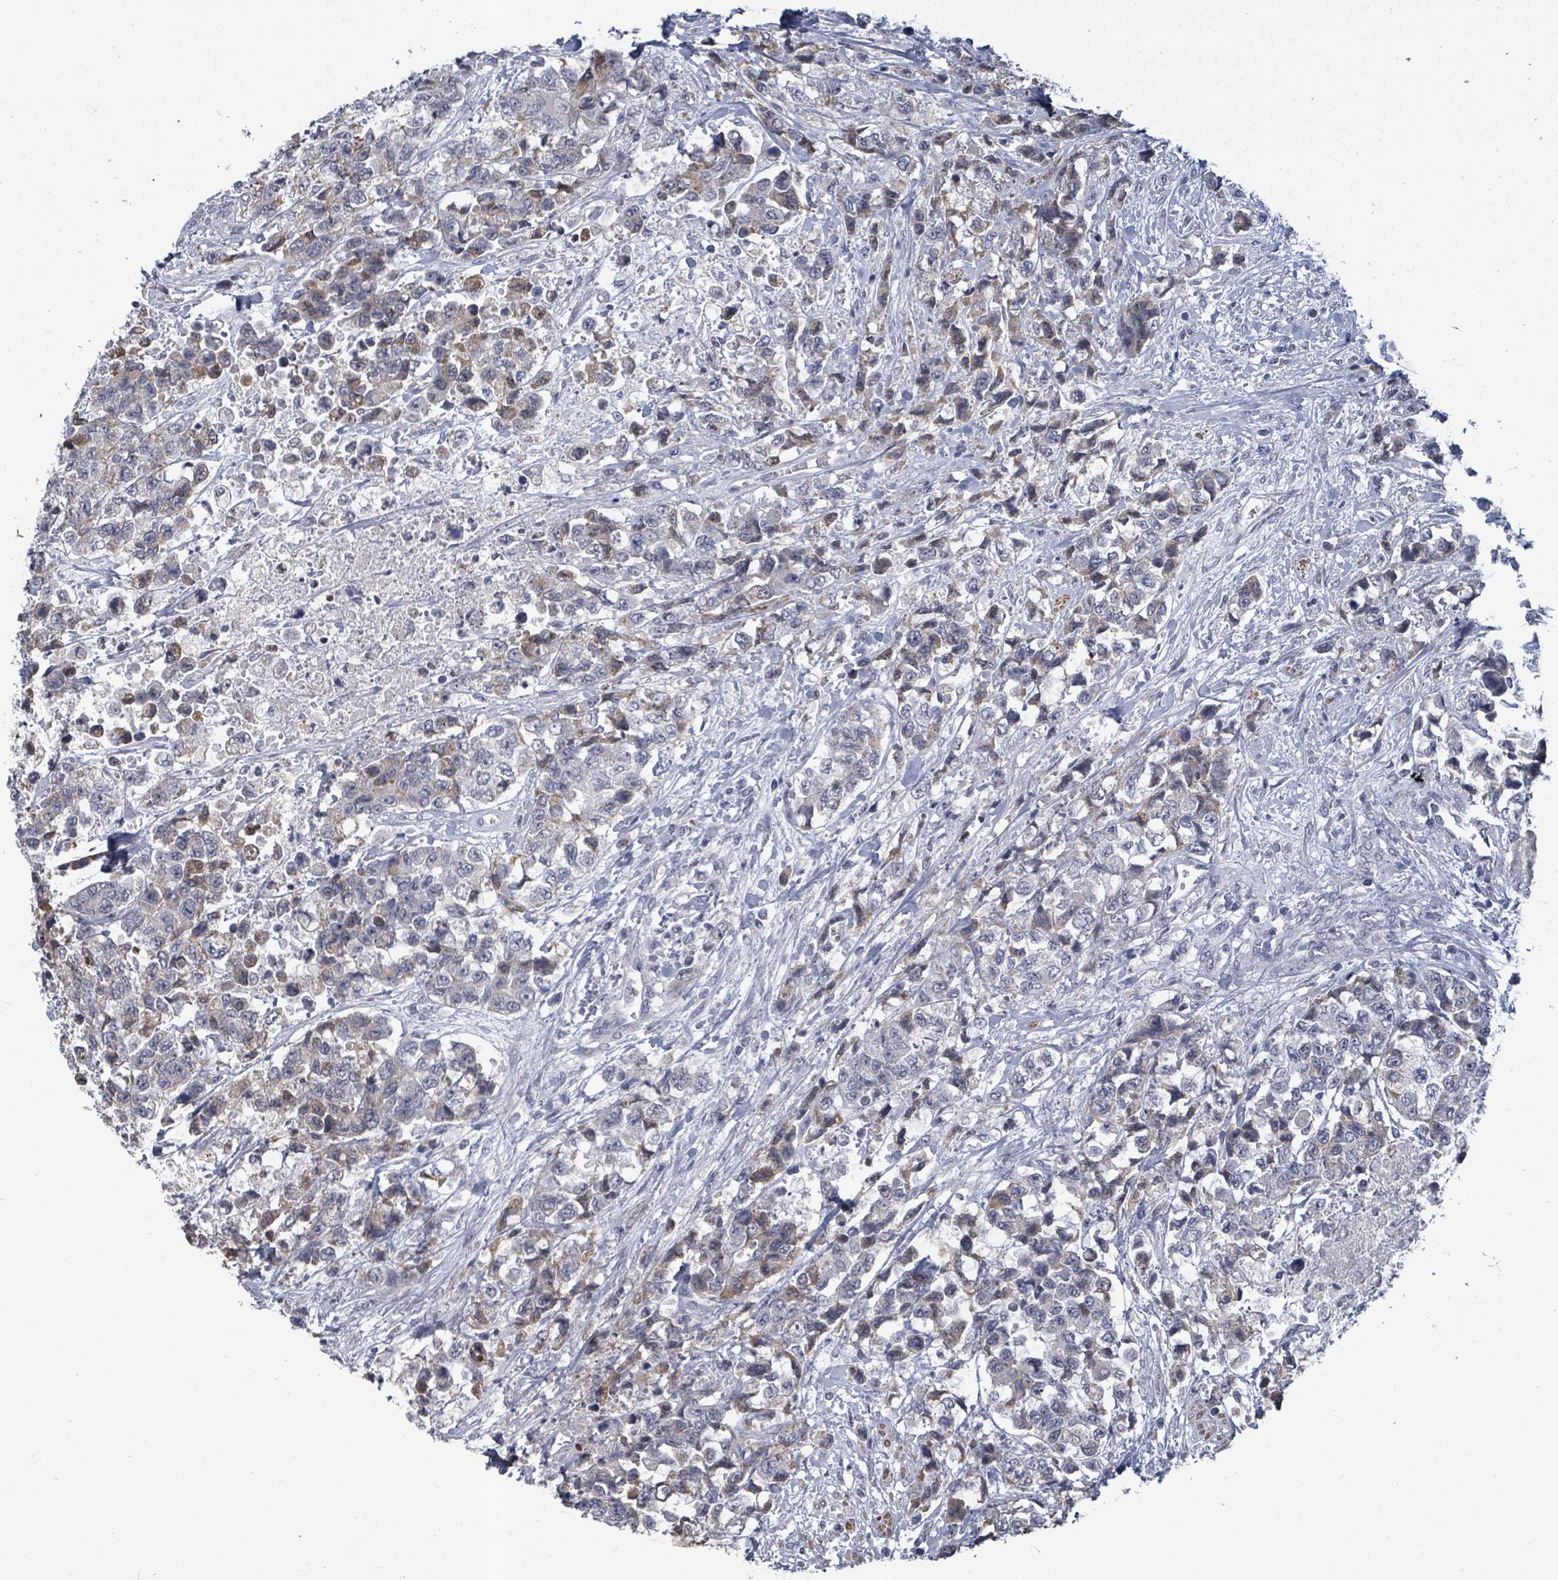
{"staining": {"intensity": "weak", "quantity": "25%-75%", "location": "cytoplasmic/membranous"}, "tissue": "urothelial cancer", "cell_type": "Tumor cells", "image_type": "cancer", "snomed": [{"axis": "morphology", "description": "Urothelial carcinoma, High grade"}, {"axis": "topography", "description": "Urinary bladder"}], "caption": "This is an image of IHC staining of urothelial cancer, which shows weak positivity in the cytoplasmic/membranous of tumor cells.", "gene": "PTPN20", "patient": {"sex": "female", "age": 78}}